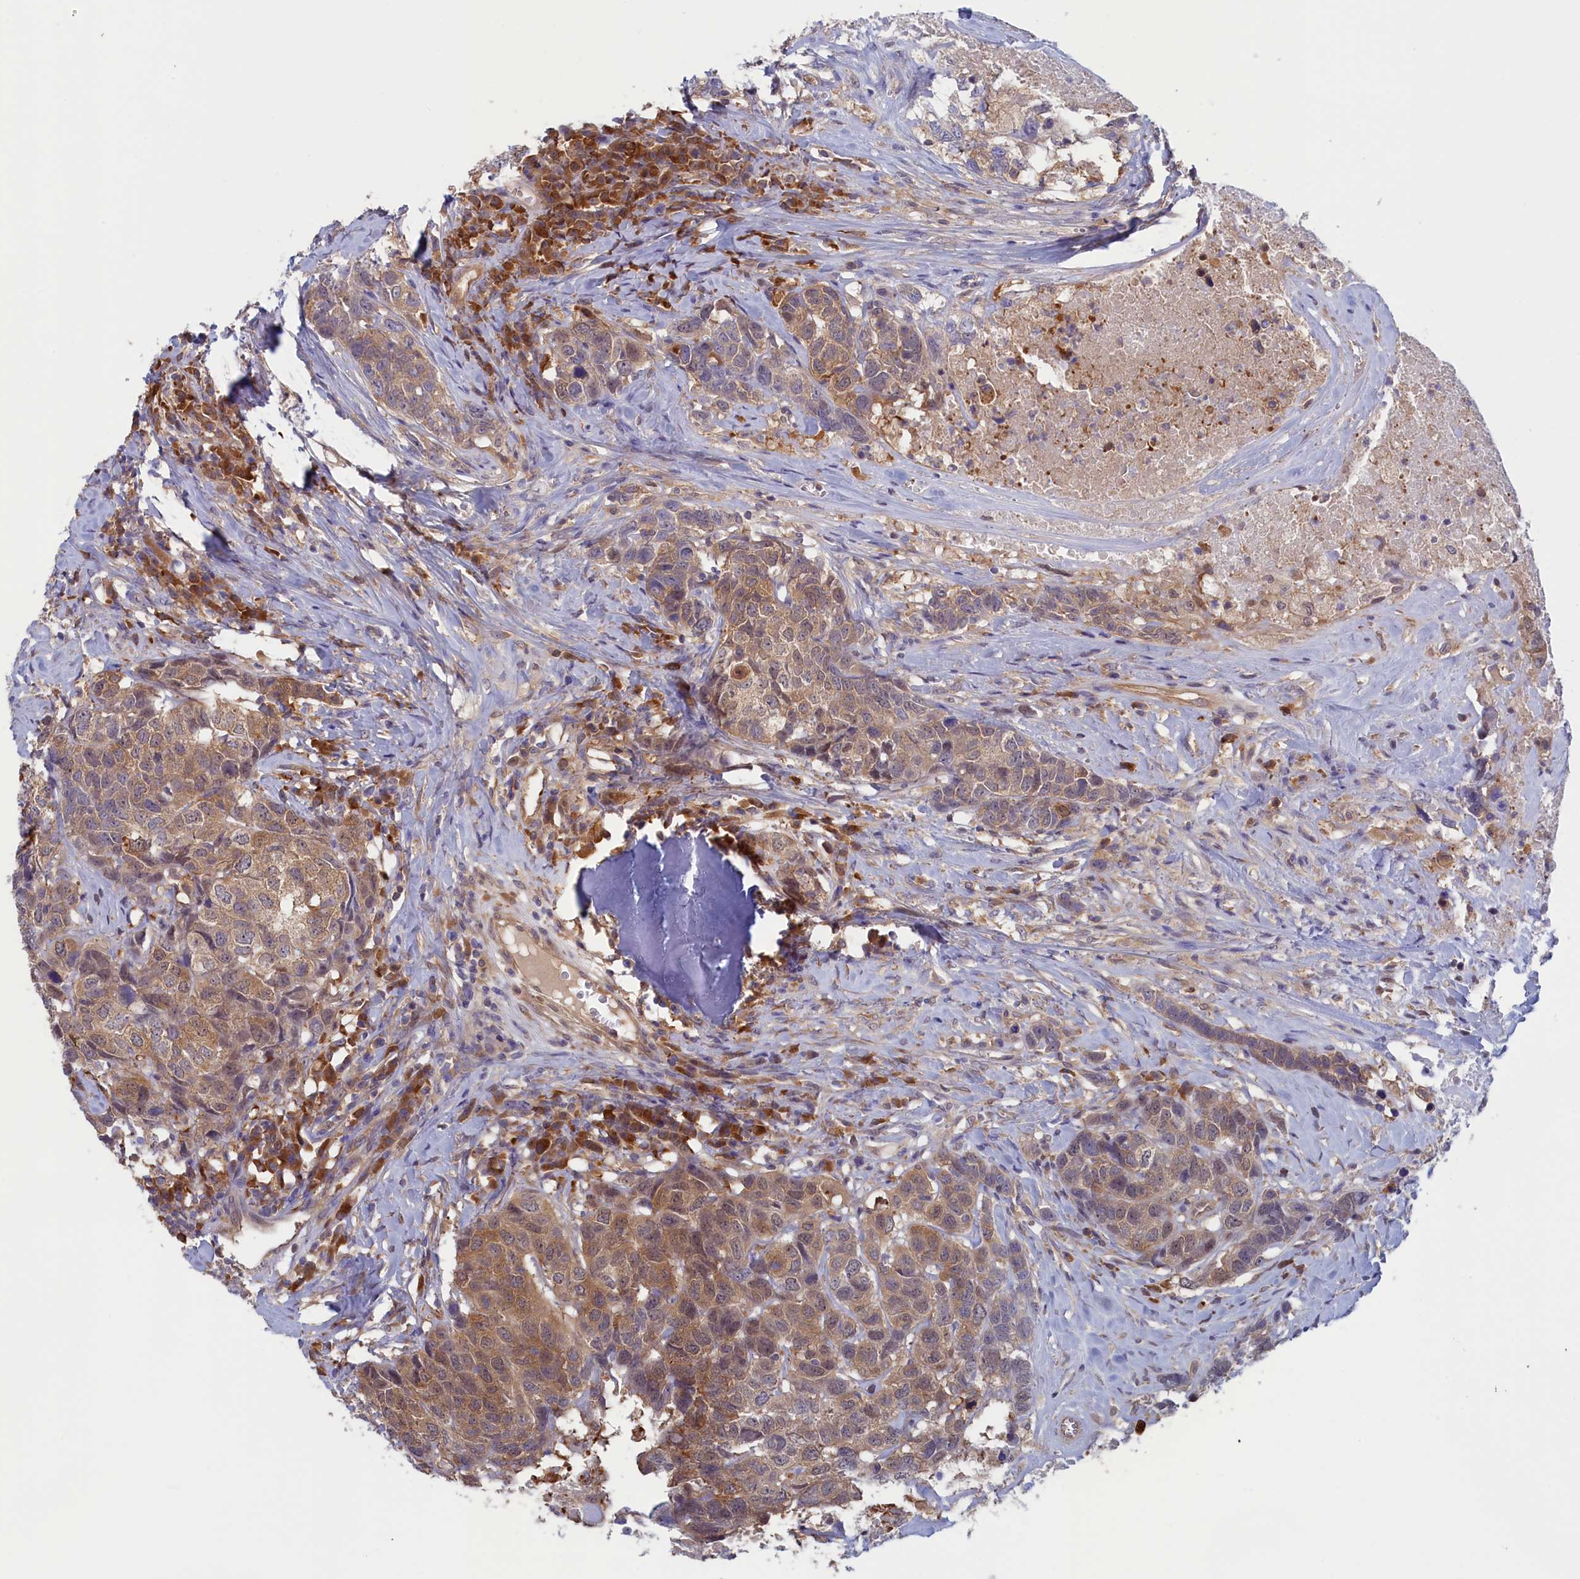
{"staining": {"intensity": "moderate", "quantity": "25%-75%", "location": "cytoplasmic/membranous"}, "tissue": "head and neck cancer", "cell_type": "Tumor cells", "image_type": "cancer", "snomed": [{"axis": "morphology", "description": "Squamous cell carcinoma, NOS"}, {"axis": "topography", "description": "Head-Neck"}], "caption": "The immunohistochemical stain highlights moderate cytoplasmic/membranous positivity in tumor cells of head and neck squamous cell carcinoma tissue. Using DAB (3,3'-diaminobenzidine) (brown) and hematoxylin (blue) stains, captured at high magnification using brightfield microscopy.", "gene": "SYNDIG1L", "patient": {"sex": "male", "age": 66}}